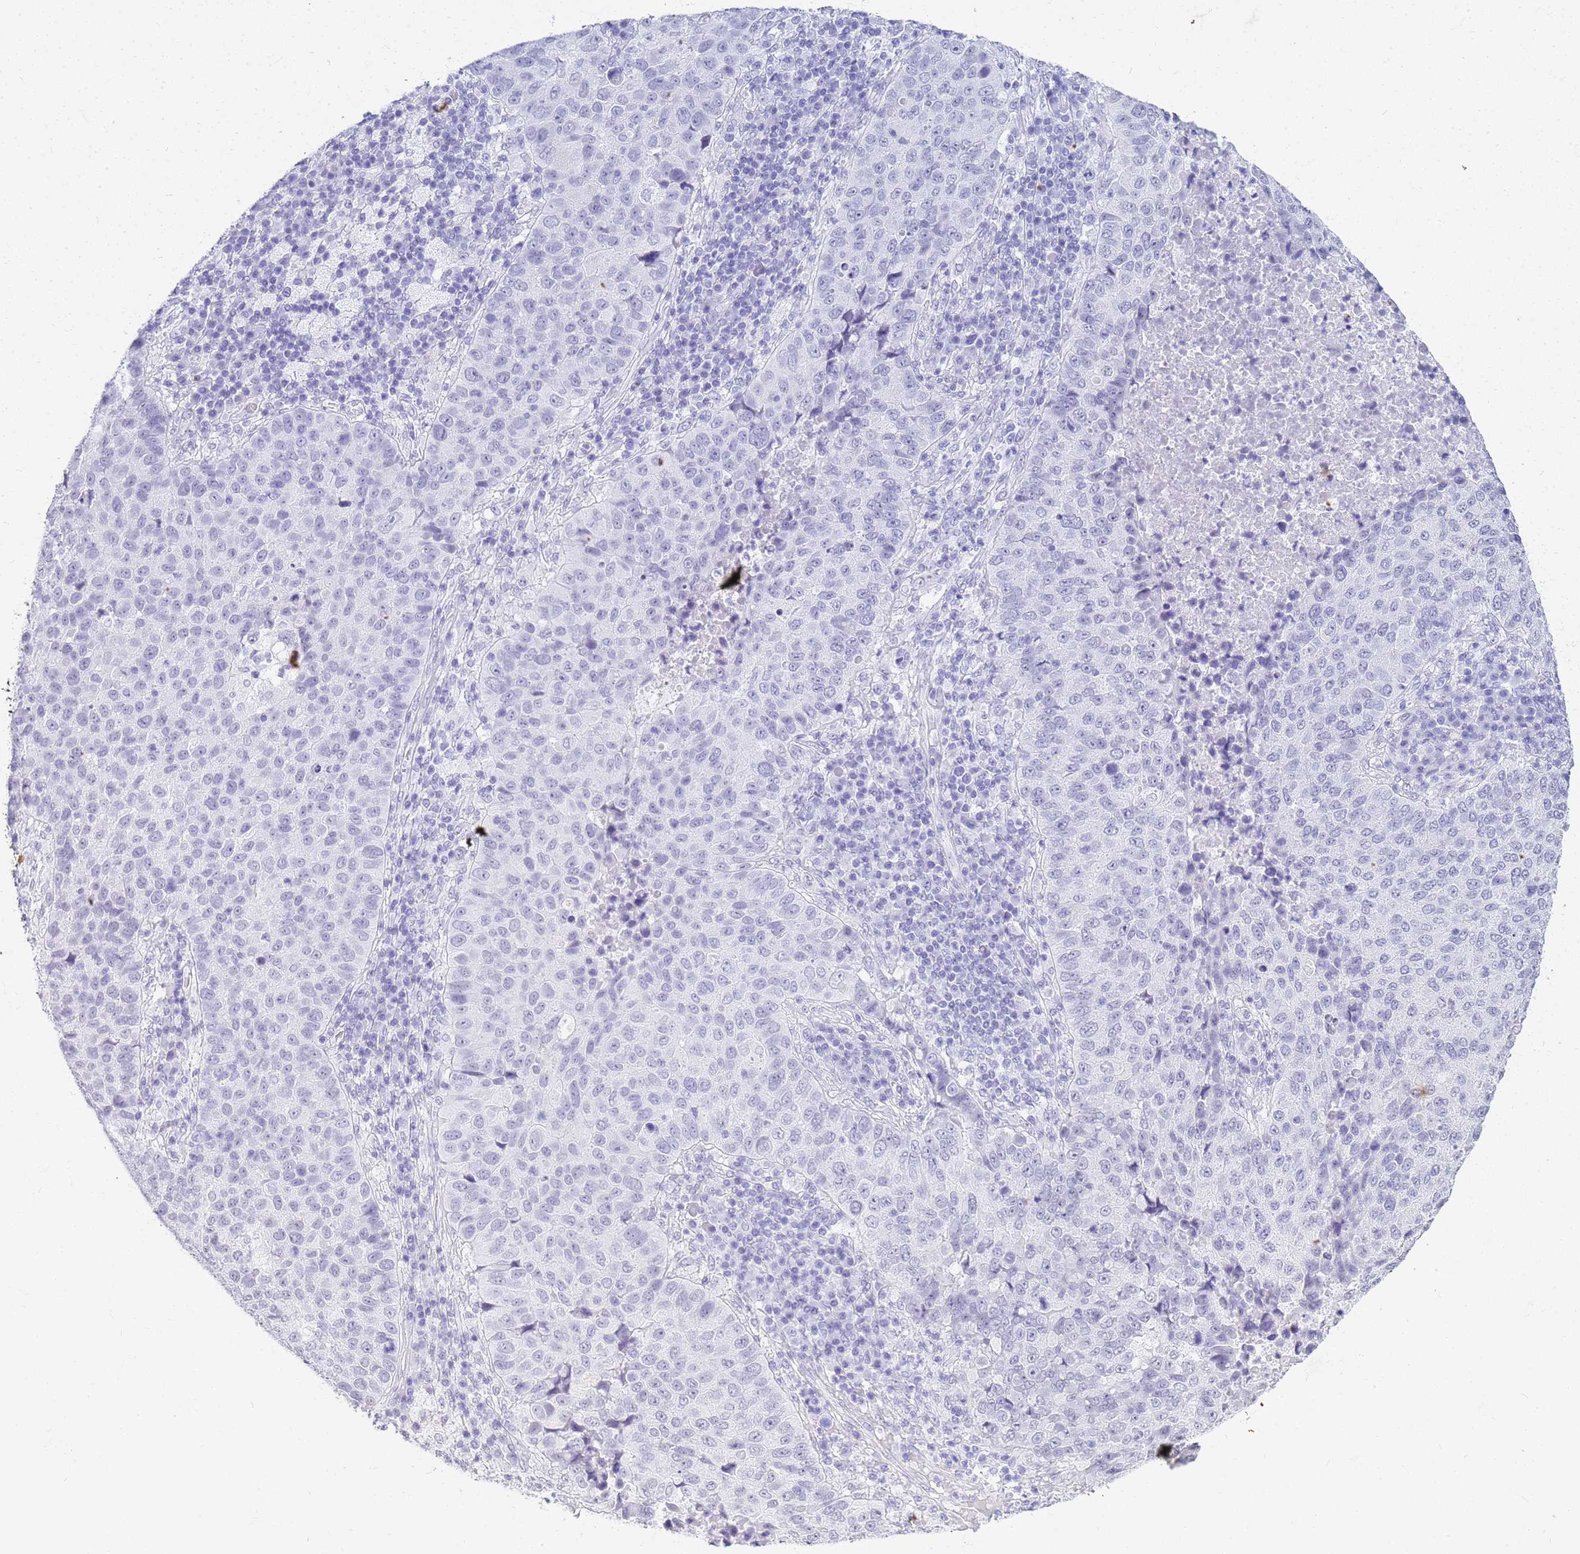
{"staining": {"intensity": "negative", "quantity": "none", "location": "none"}, "tissue": "lung cancer", "cell_type": "Tumor cells", "image_type": "cancer", "snomed": [{"axis": "morphology", "description": "Squamous cell carcinoma, NOS"}, {"axis": "topography", "description": "Lung"}], "caption": "Tumor cells are negative for protein expression in human lung squamous cell carcinoma. The staining was performed using DAB (3,3'-diaminobenzidine) to visualize the protein expression in brown, while the nuclei were stained in blue with hematoxylin (Magnification: 20x).", "gene": "SLC7A9", "patient": {"sex": "male", "age": 73}}